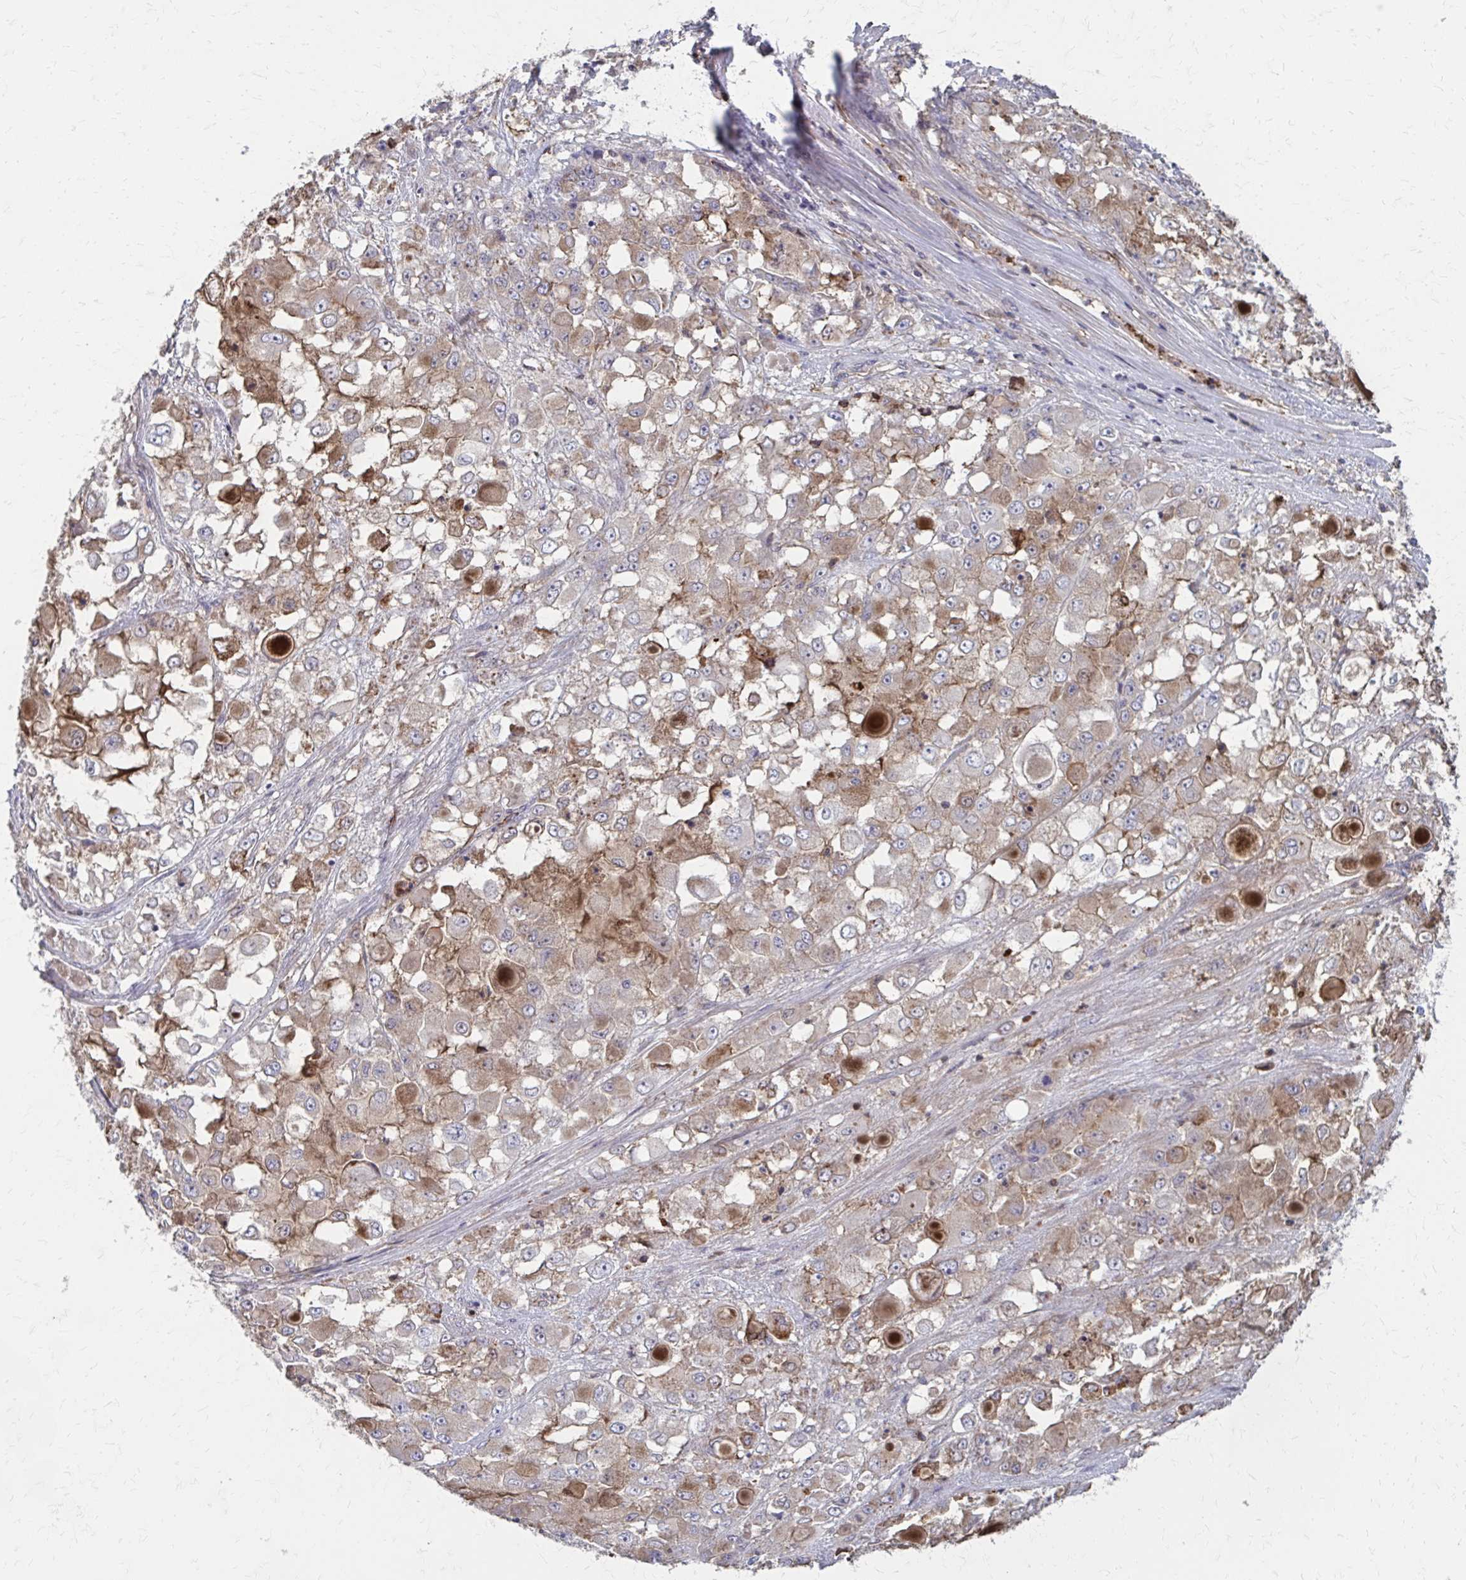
{"staining": {"intensity": "weak", "quantity": ">75%", "location": "cytoplasmic/membranous"}, "tissue": "stomach cancer", "cell_type": "Tumor cells", "image_type": "cancer", "snomed": [{"axis": "morphology", "description": "Adenocarcinoma, NOS"}, {"axis": "topography", "description": "Stomach"}], "caption": "DAB immunohistochemical staining of human stomach adenocarcinoma shows weak cytoplasmic/membranous protein staining in about >75% of tumor cells.", "gene": "MMP14", "patient": {"sex": "female", "age": 76}}